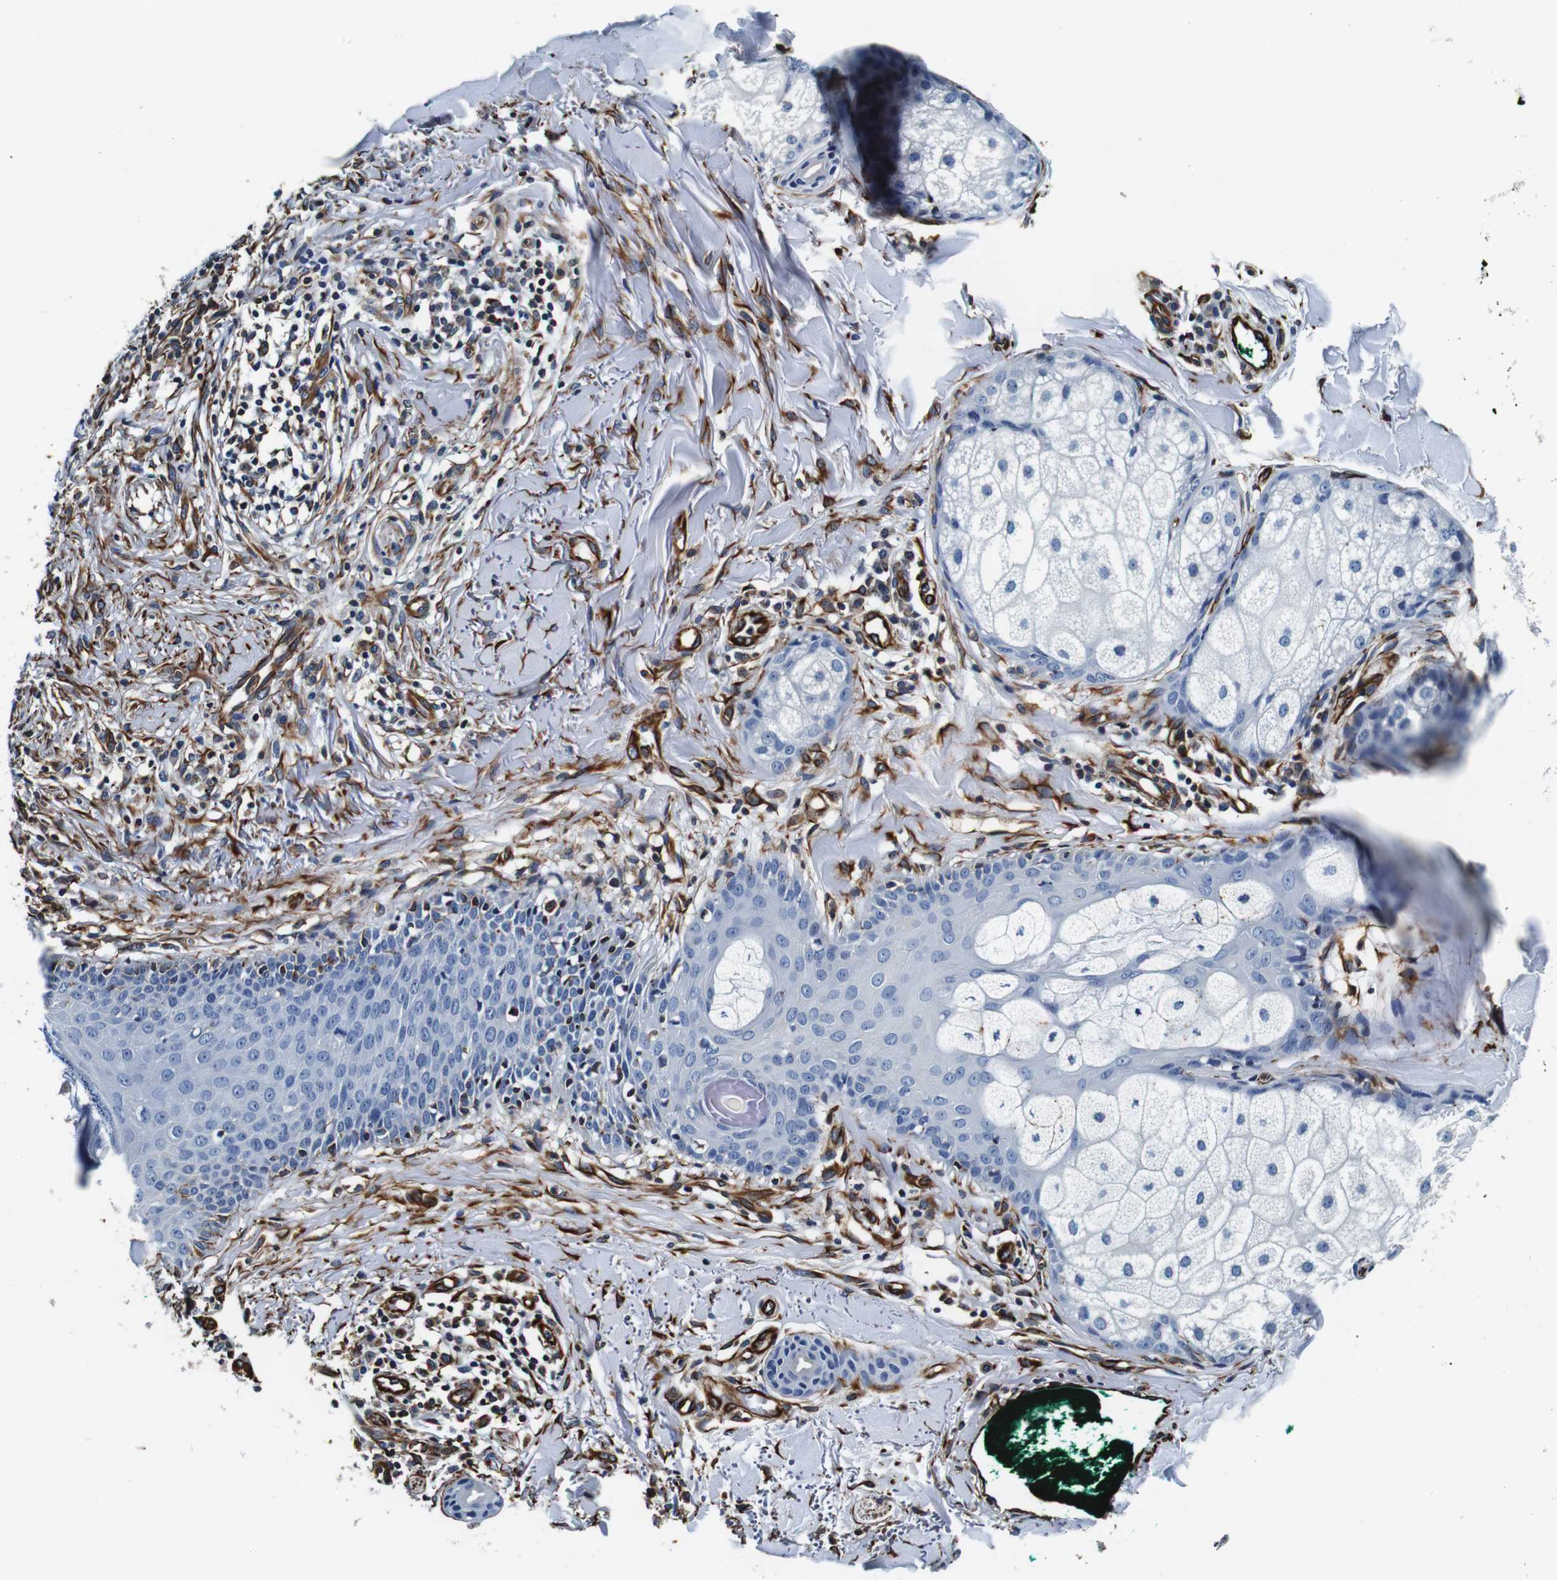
{"staining": {"intensity": "negative", "quantity": "none", "location": "none"}, "tissue": "skin cancer", "cell_type": "Tumor cells", "image_type": "cancer", "snomed": [{"axis": "morphology", "description": "Basal cell carcinoma"}, {"axis": "topography", "description": "Skin"}], "caption": "This photomicrograph is of skin cancer (basal cell carcinoma) stained with immunohistochemistry (IHC) to label a protein in brown with the nuclei are counter-stained blue. There is no staining in tumor cells.", "gene": "GJE1", "patient": {"sex": "male", "age": 43}}